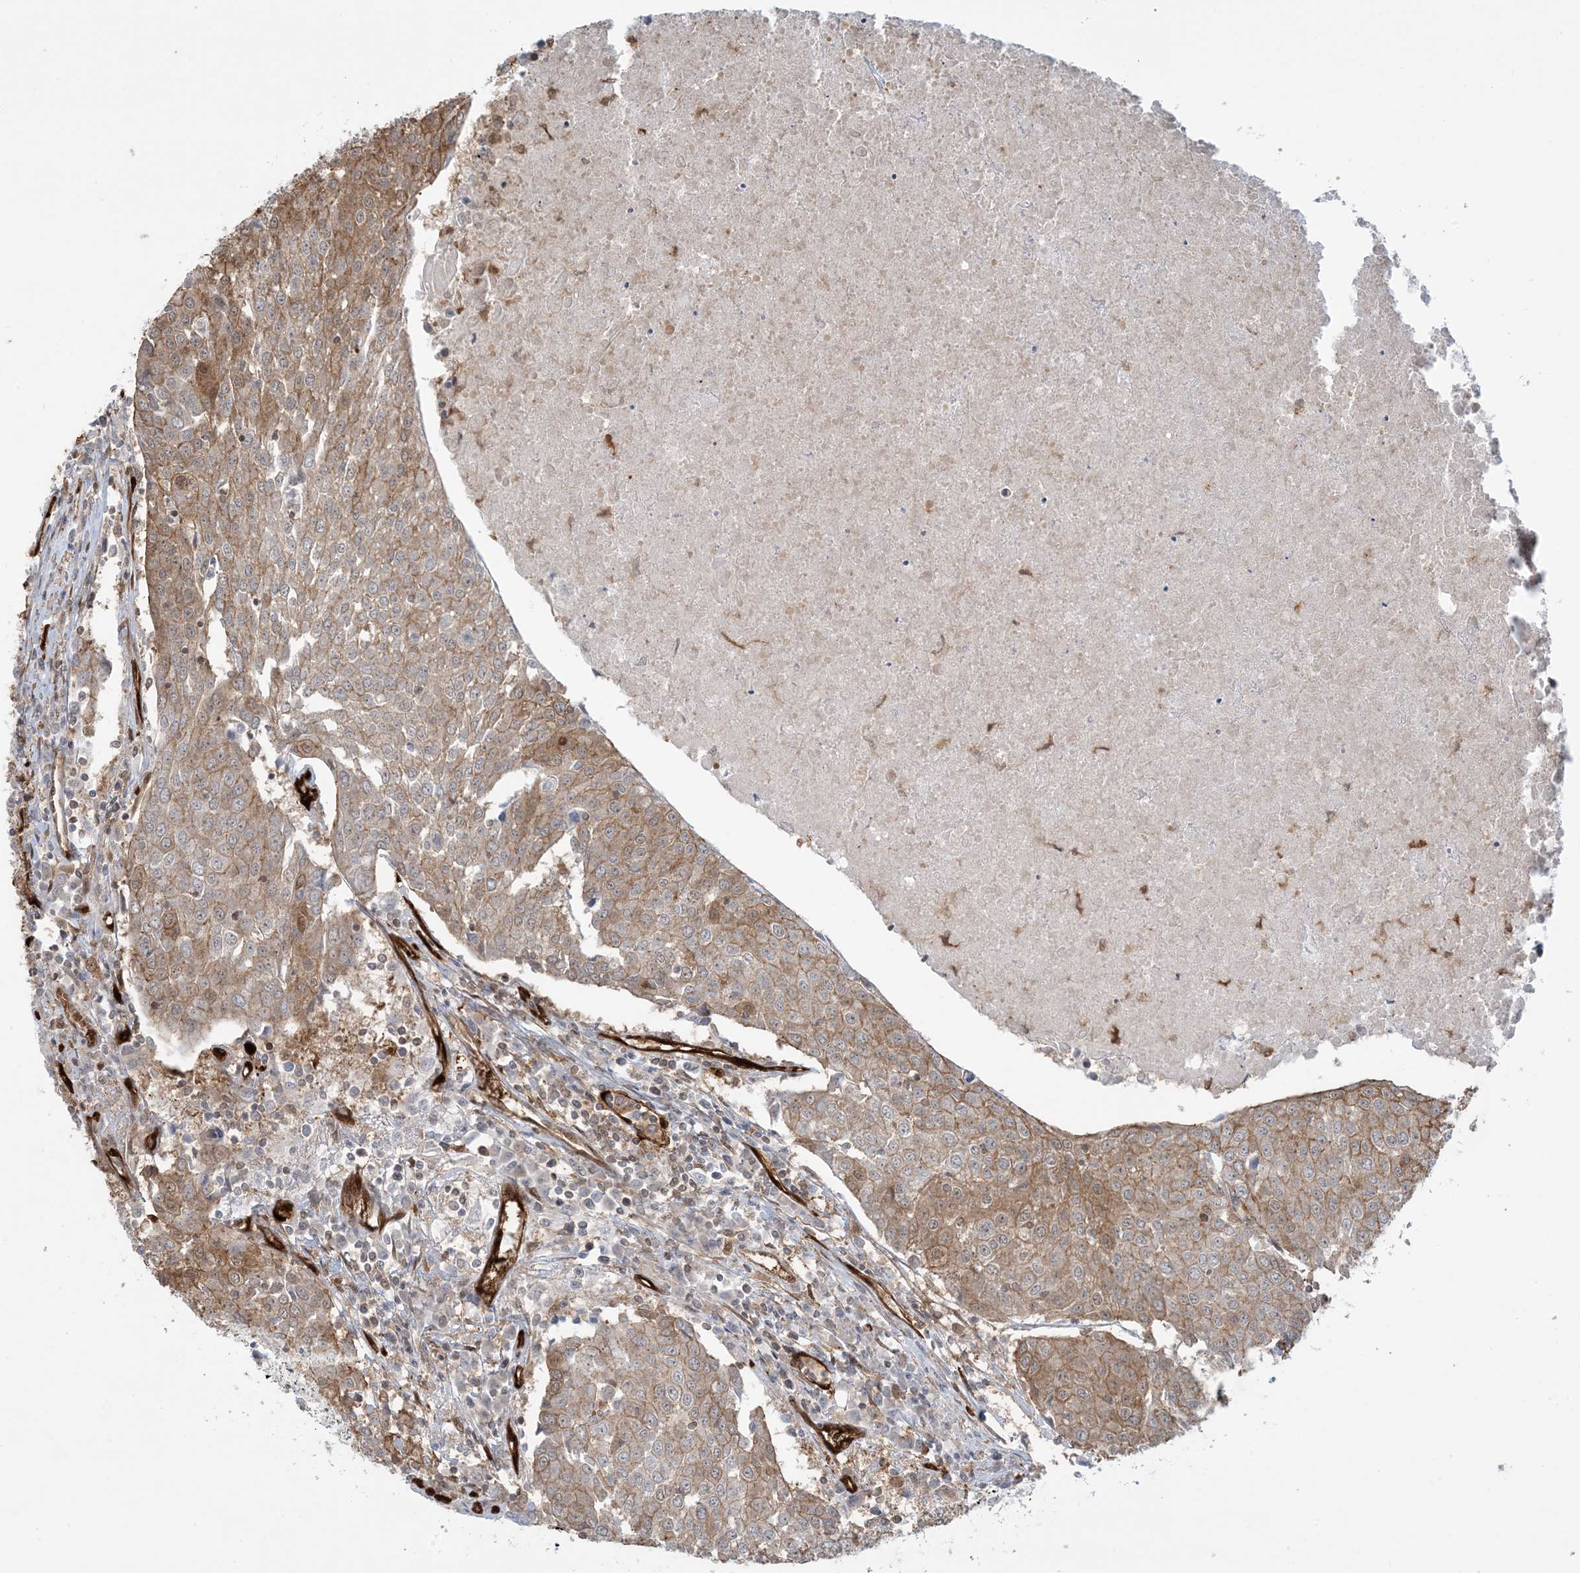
{"staining": {"intensity": "moderate", "quantity": ">75%", "location": "cytoplasmic/membranous"}, "tissue": "urothelial cancer", "cell_type": "Tumor cells", "image_type": "cancer", "snomed": [{"axis": "morphology", "description": "Urothelial carcinoma, High grade"}, {"axis": "topography", "description": "Urinary bladder"}], "caption": "Urothelial cancer stained with a brown dye demonstrates moderate cytoplasmic/membranous positive positivity in about >75% of tumor cells.", "gene": "PPM1F", "patient": {"sex": "female", "age": 85}}